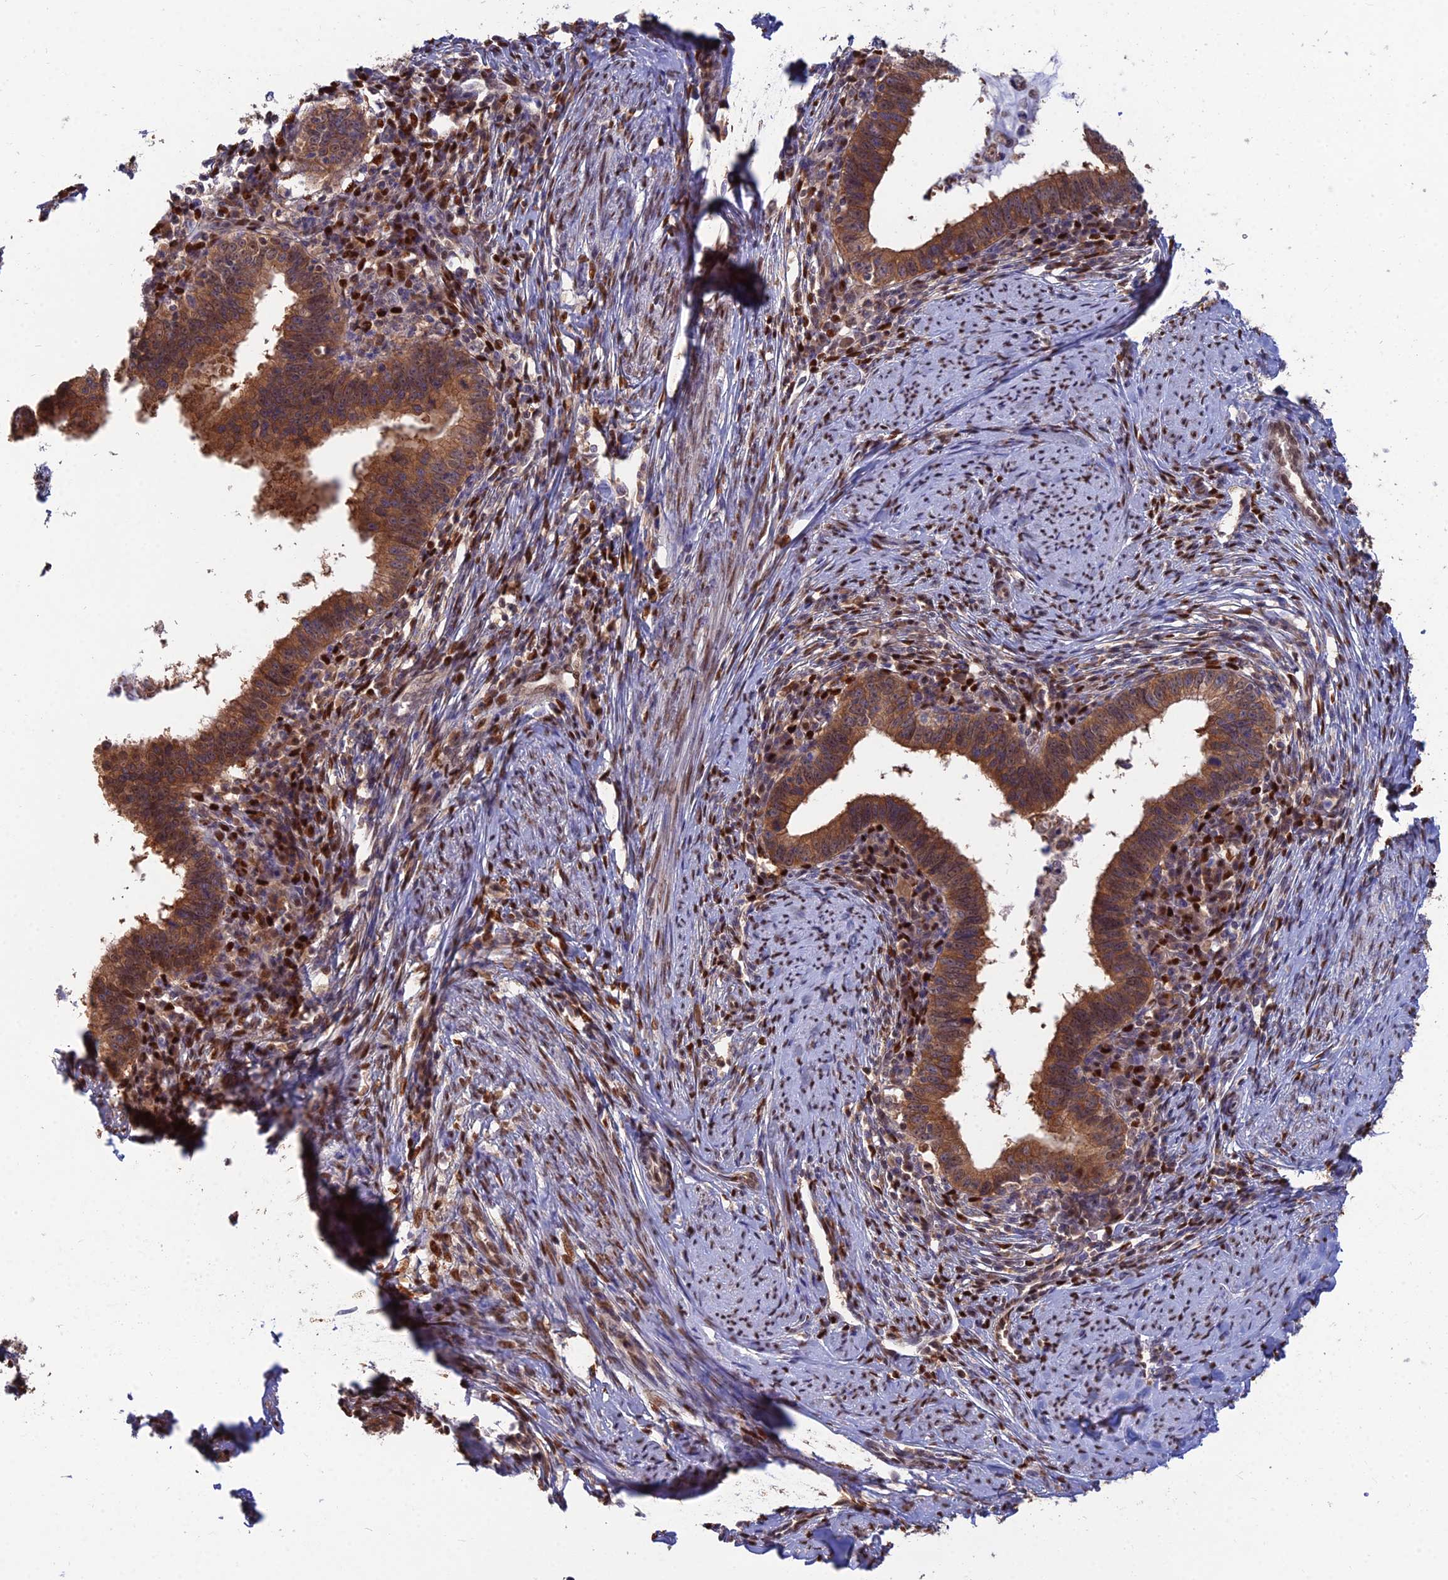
{"staining": {"intensity": "moderate", "quantity": ">75%", "location": "cytoplasmic/membranous"}, "tissue": "cervical cancer", "cell_type": "Tumor cells", "image_type": "cancer", "snomed": [{"axis": "morphology", "description": "Adenocarcinoma, NOS"}, {"axis": "topography", "description": "Cervix"}], "caption": "About >75% of tumor cells in adenocarcinoma (cervical) exhibit moderate cytoplasmic/membranous protein staining as visualized by brown immunohistochemical staining.", "gene": "DNPEP", "patient": {"sex": "female", "age": 36}}